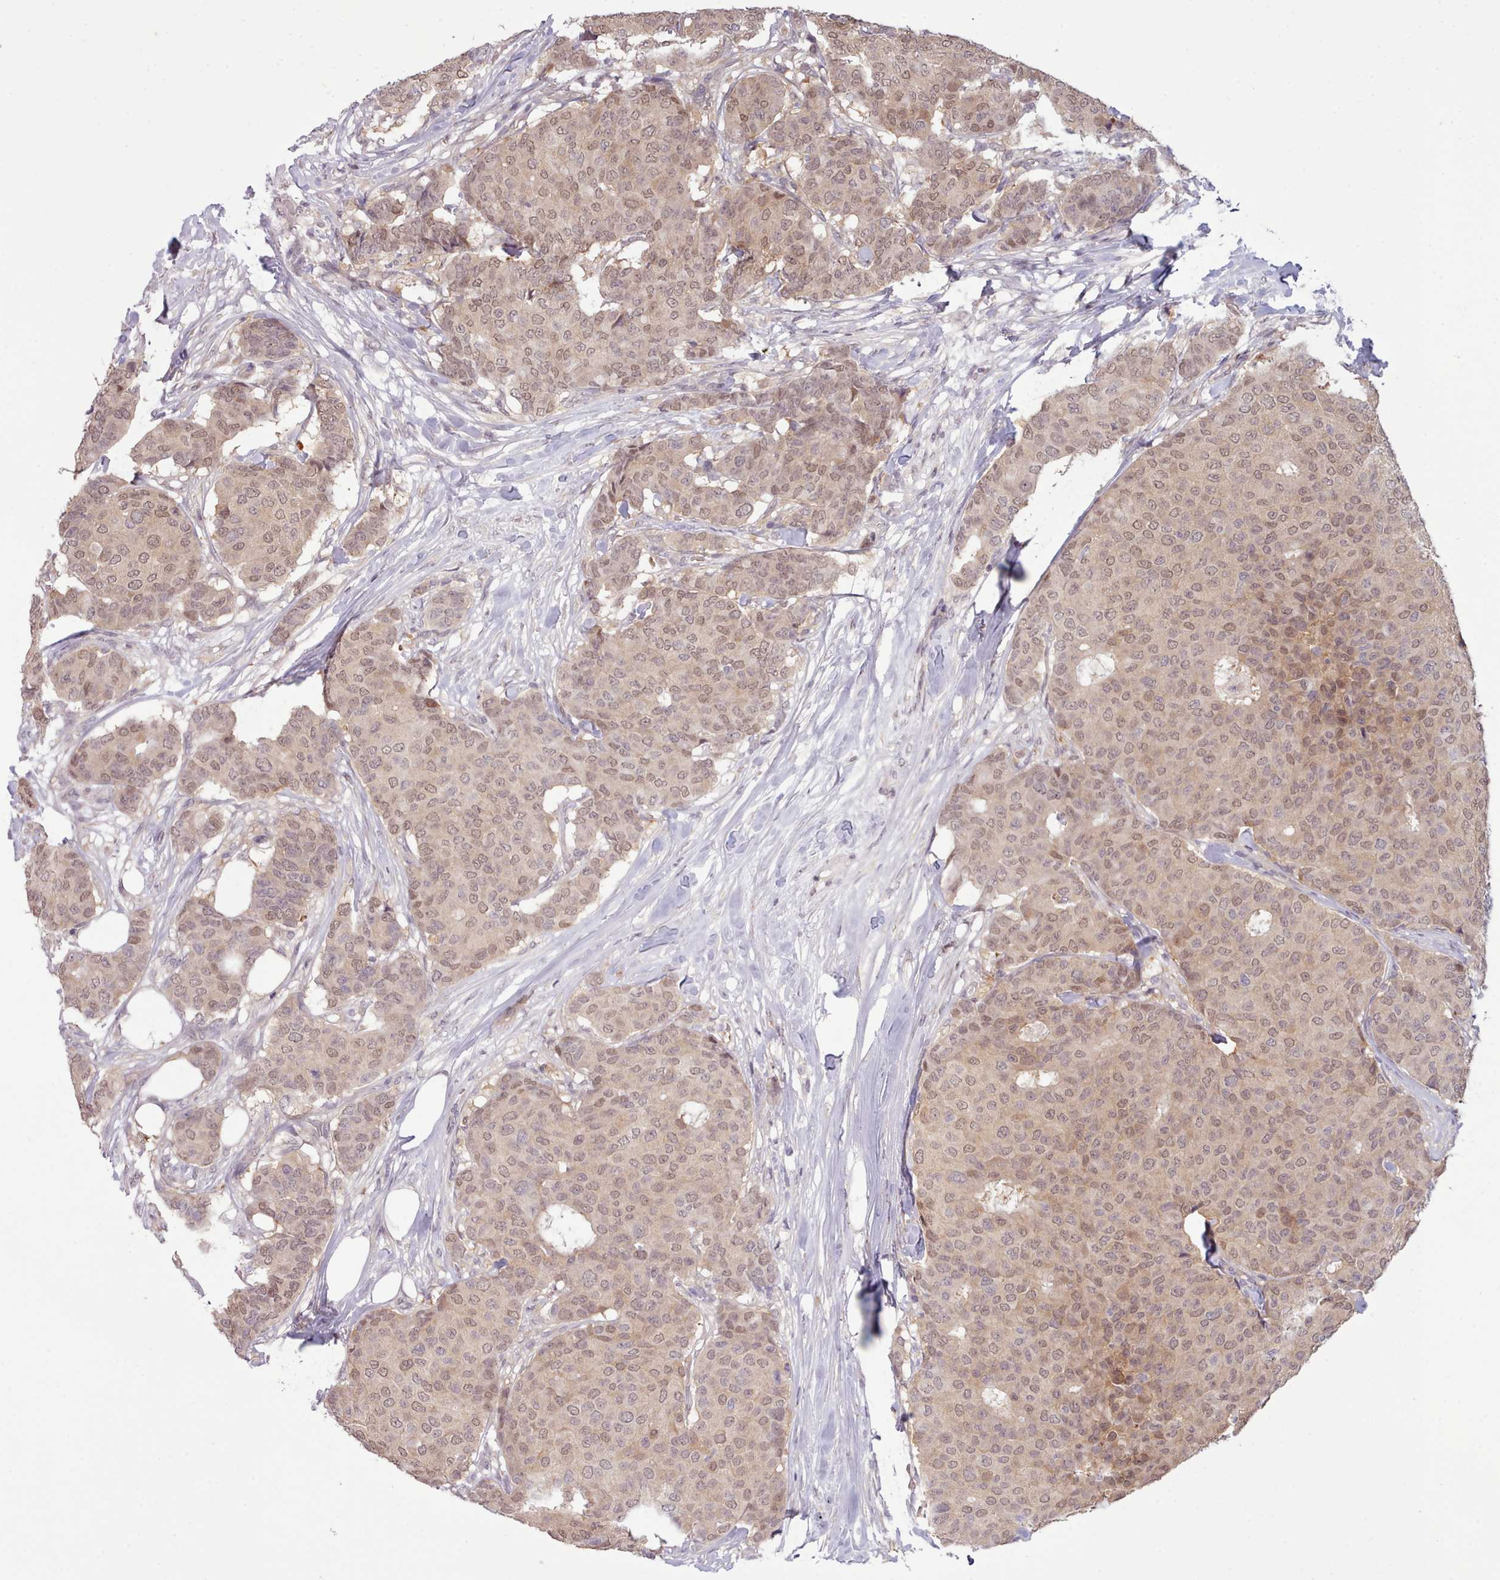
{"staining": {"intensity": "weak", "quantity": ">75%", "location": "nuclear"}, "tissue": "breast cancer", "cell_type": "Tumor cells", "image_type": "cancer", "snomed": [{"axis": "morphology", "description": "Duct carcinoma"}, {"axis": "topography", "description": "Breast"}], "caption": "Breast cancer stained with DAB (3,3'-diaminobenzidine) immunohistochemistry (IHC) shows low levels of weak nuclear expression in approximately >75% of tumor cells.", "gene": "ARL17A", "patient": {"sex": "female", "age": 75}}